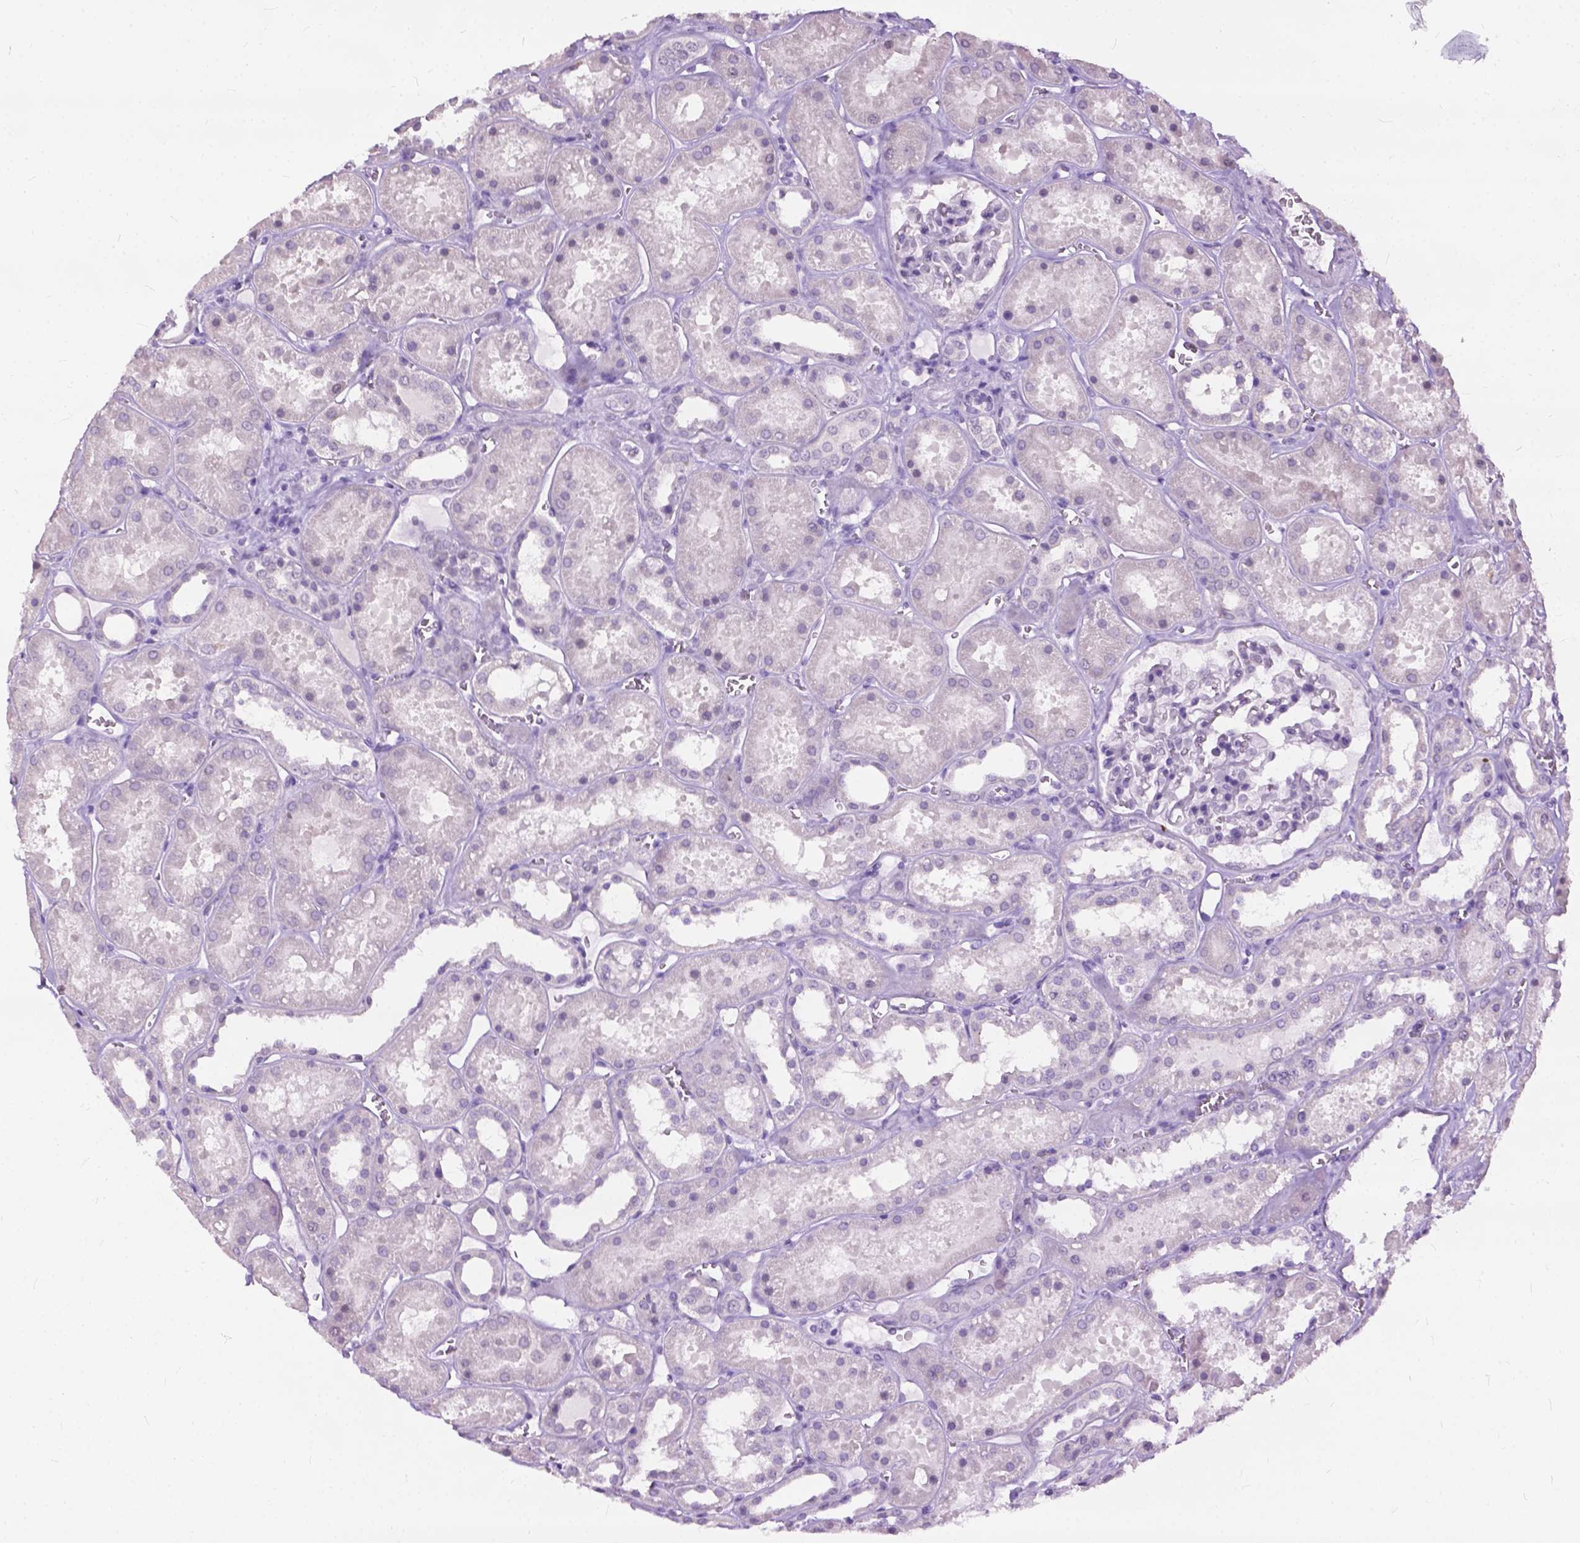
{"staining": {"intensity": "negative", "quantity": "none", "location": "none"}, "tissue": "kidney", "cell_type": "Cells in glomeruli", "image_type": "normal", "snomed": [{"axis": "morphology", "description": "Normal tissue, NOS"}, {"axis": "topography", "description": "Kidney"}], "caption": "This is a photomicrograph of immunohistochemistry (IHC) staining of normal kidney, which shows no staining in cells in glomeruli. (Stains: DAB immunohistochemistry (IHC) with hematoxylin counter stain, Microscopy: brightfield microscopy at high magnification).", "gene": "GPR37L1", "patient": {"sex": "female", "age": 41}}